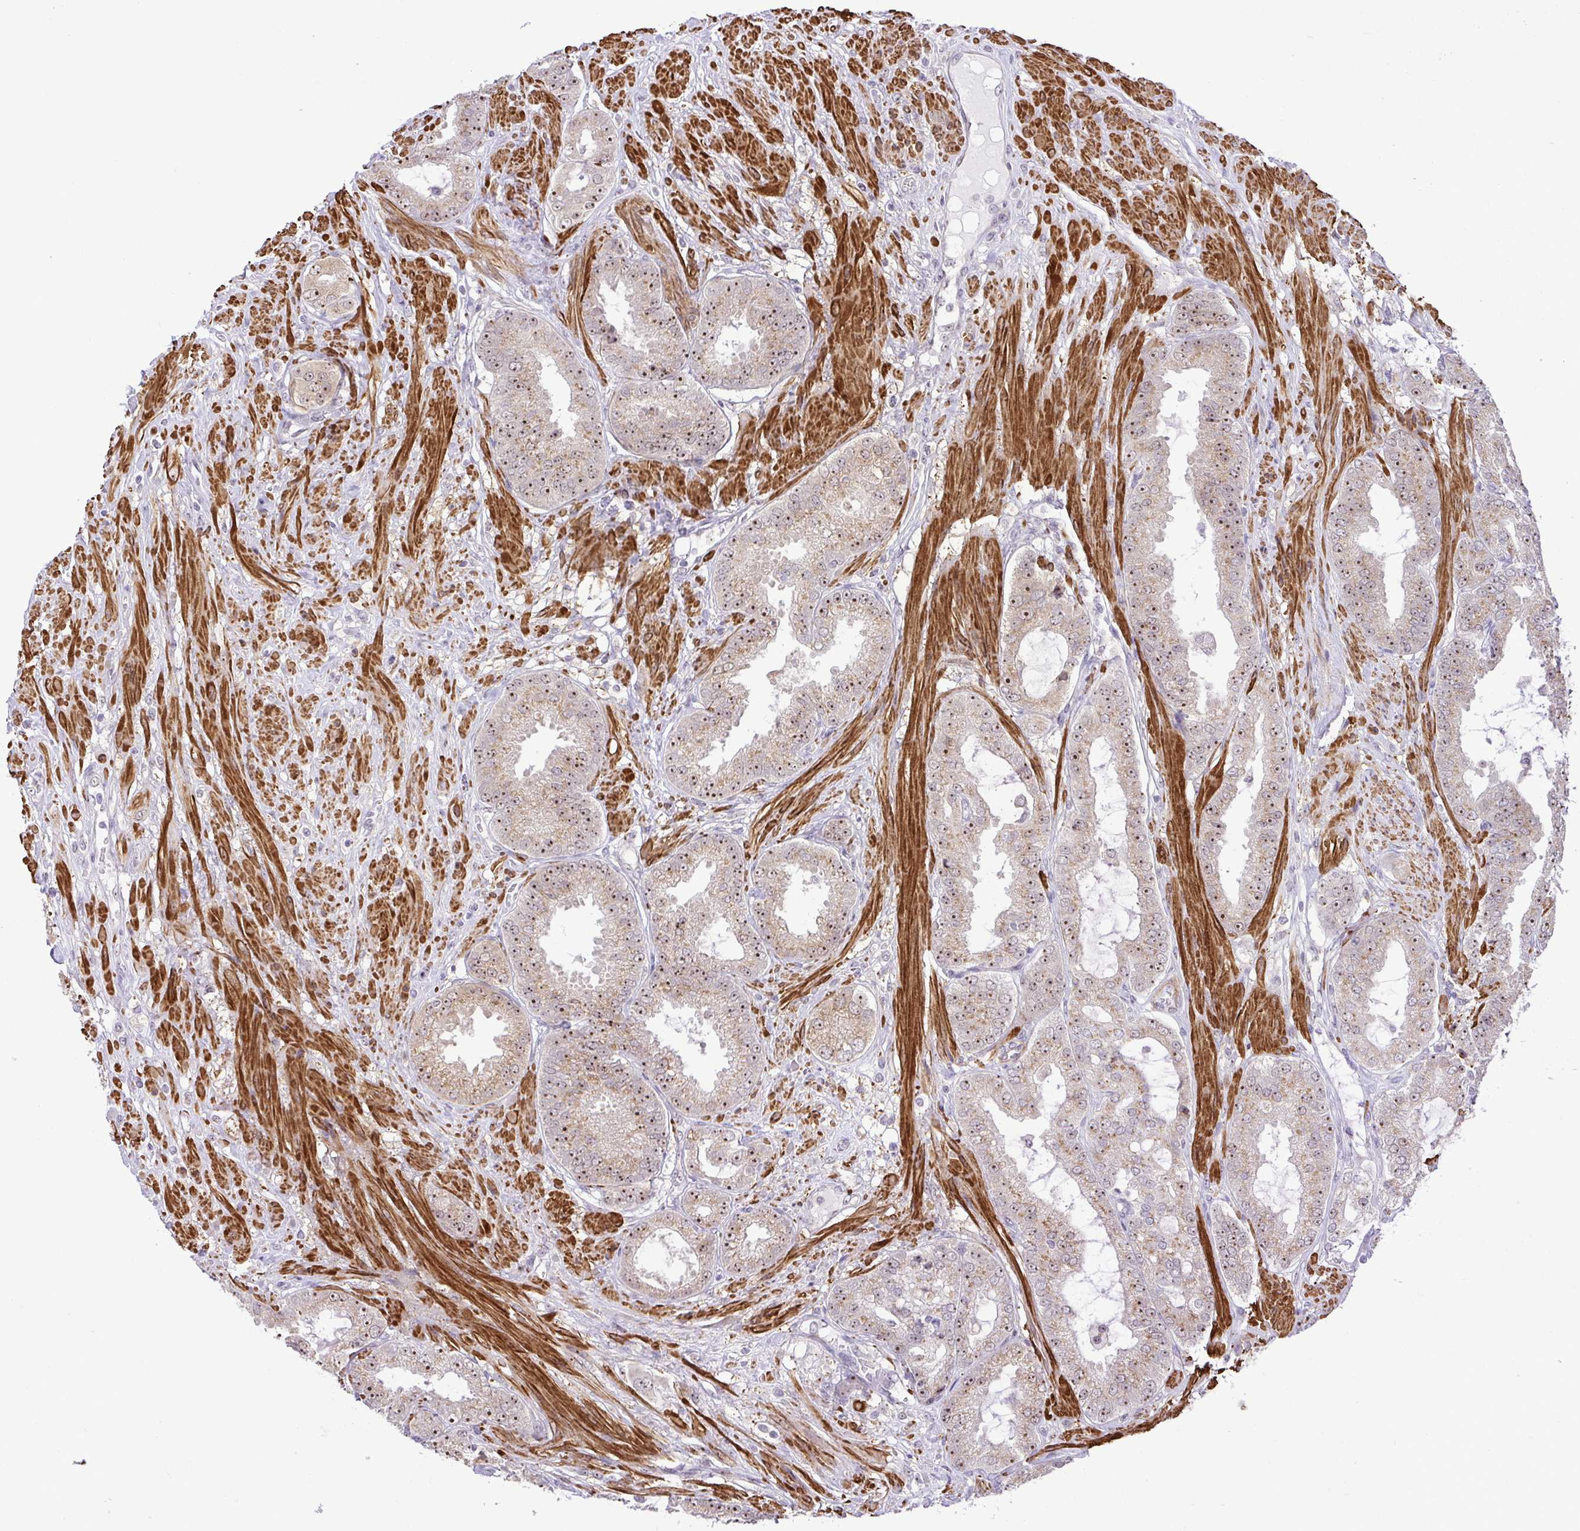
{"staining": {"intensity": "moderate", "quantity": "25%-75%", "location": "nuclear"}, "tissue": "prostate cancer", "cell_type": "Tumor cells", "image_type": "cancer", "snomed": [{"axis": "morphology", "description": "Adenocarcinoma, High grade"}, {"axis": "topography", "description": "Prostate"}], "caption": "Human prostate cancer (adenocarcinoma (high-grade)) stained for a protein (brown) demonstrates moderate nuclear positive expression in approximately 25%-75% of tumor cells.", "gene": "RSL24D1", "patient": {"sex": "male", "age": 71}}